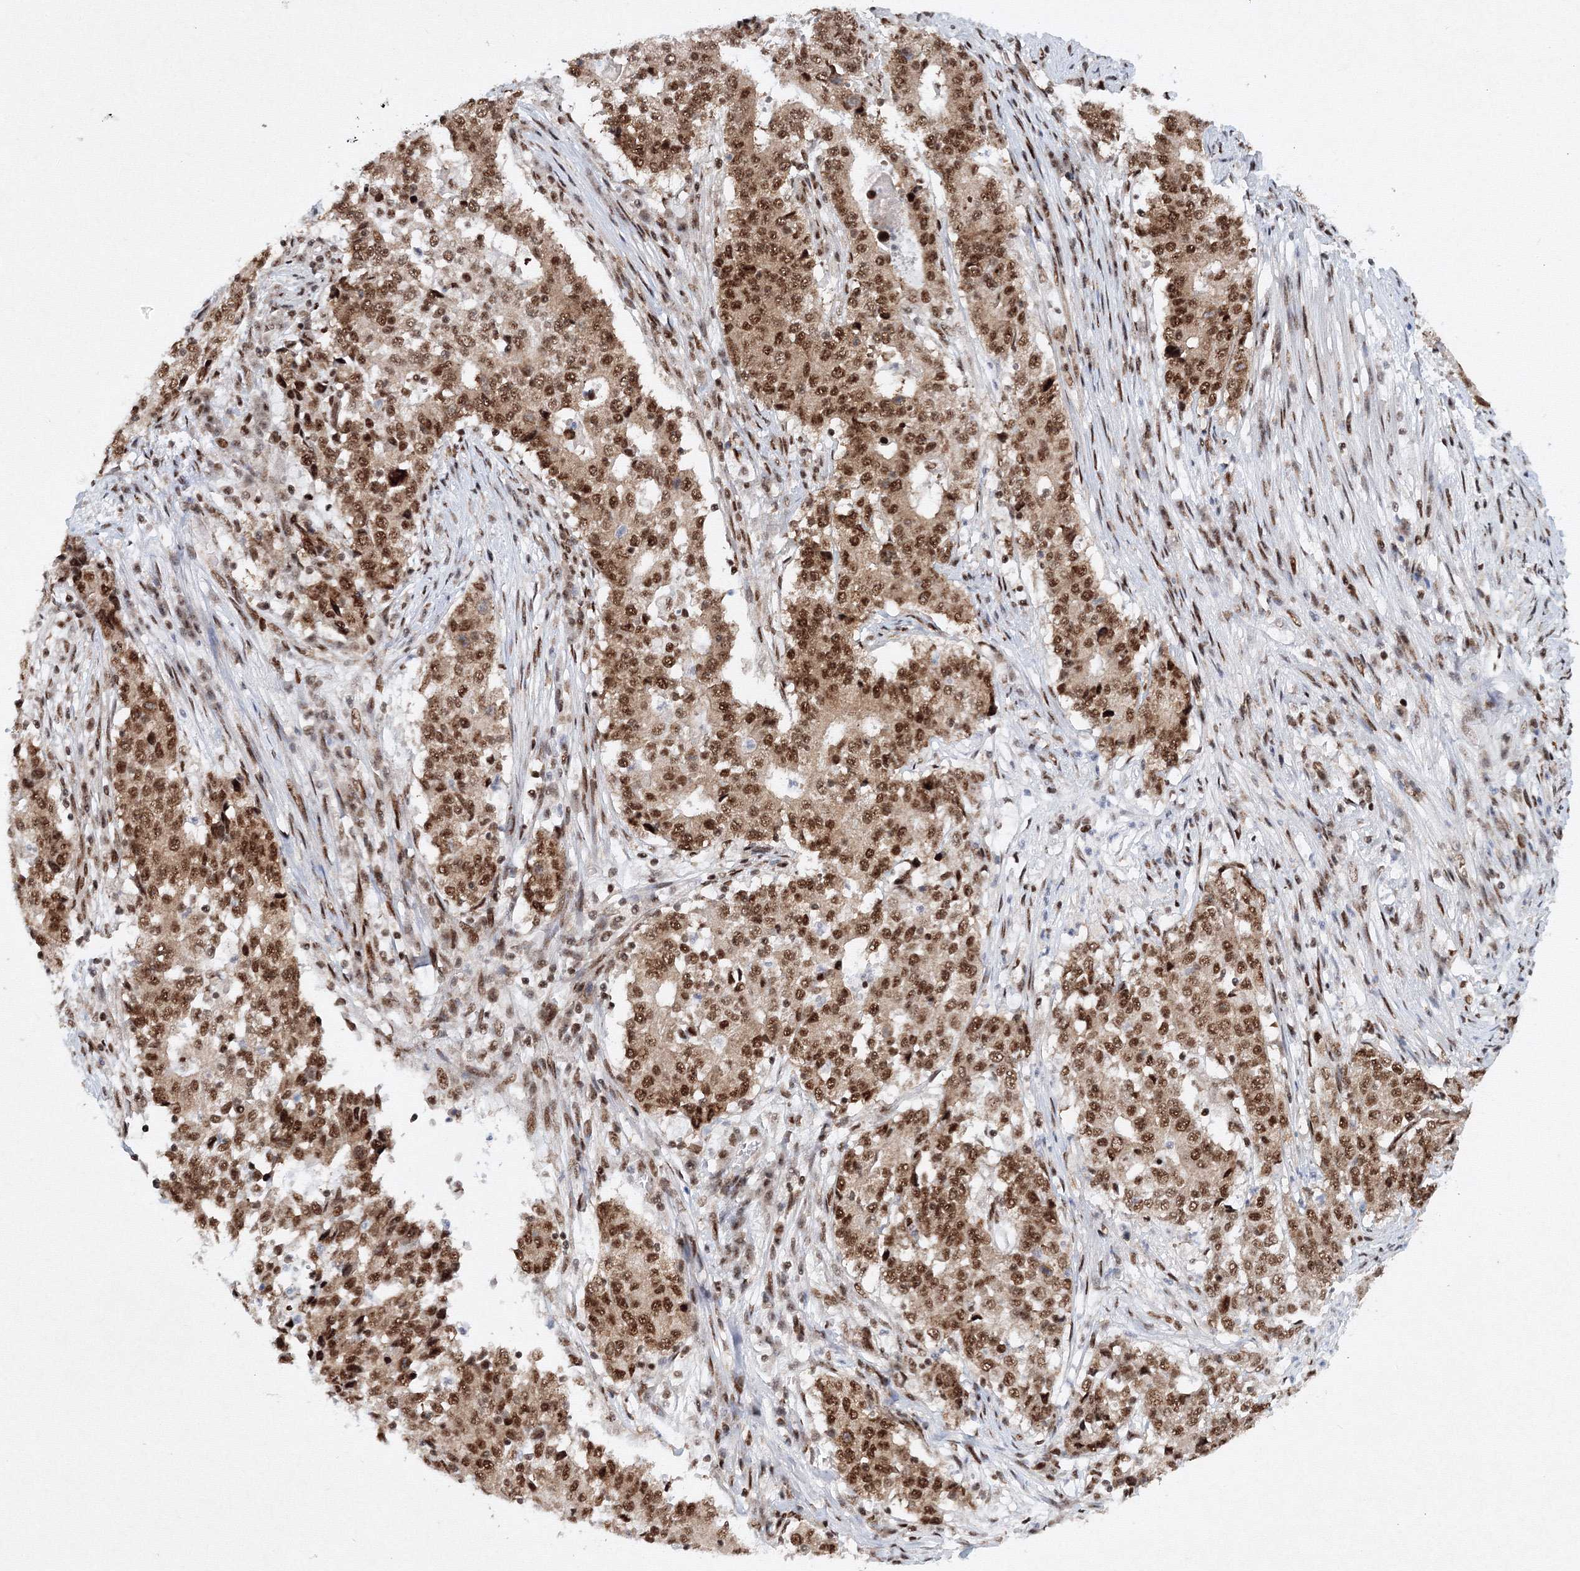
{"staining": {"intensity": "moderate", "quantity": ">75%", "location": "cytoplasmic/membranous,nuclear"}, "tissue": "stomach cancer", "cell_type": "Tumor cells", "image_type": "cancer", "snomed": [{"axis": "morphology", "description": "Adenocarcinoma, NOS"}, {"axis": "topography", "description": "Stomach"}], "caption": "A brown stain highlights moderate cytoplasmic/membranous and nuclear positivity of a protein in human stomach adenocarcinoma tumor cells.", "gene": "SNRPC", "patient": {"sex": "male", "age": 59}}